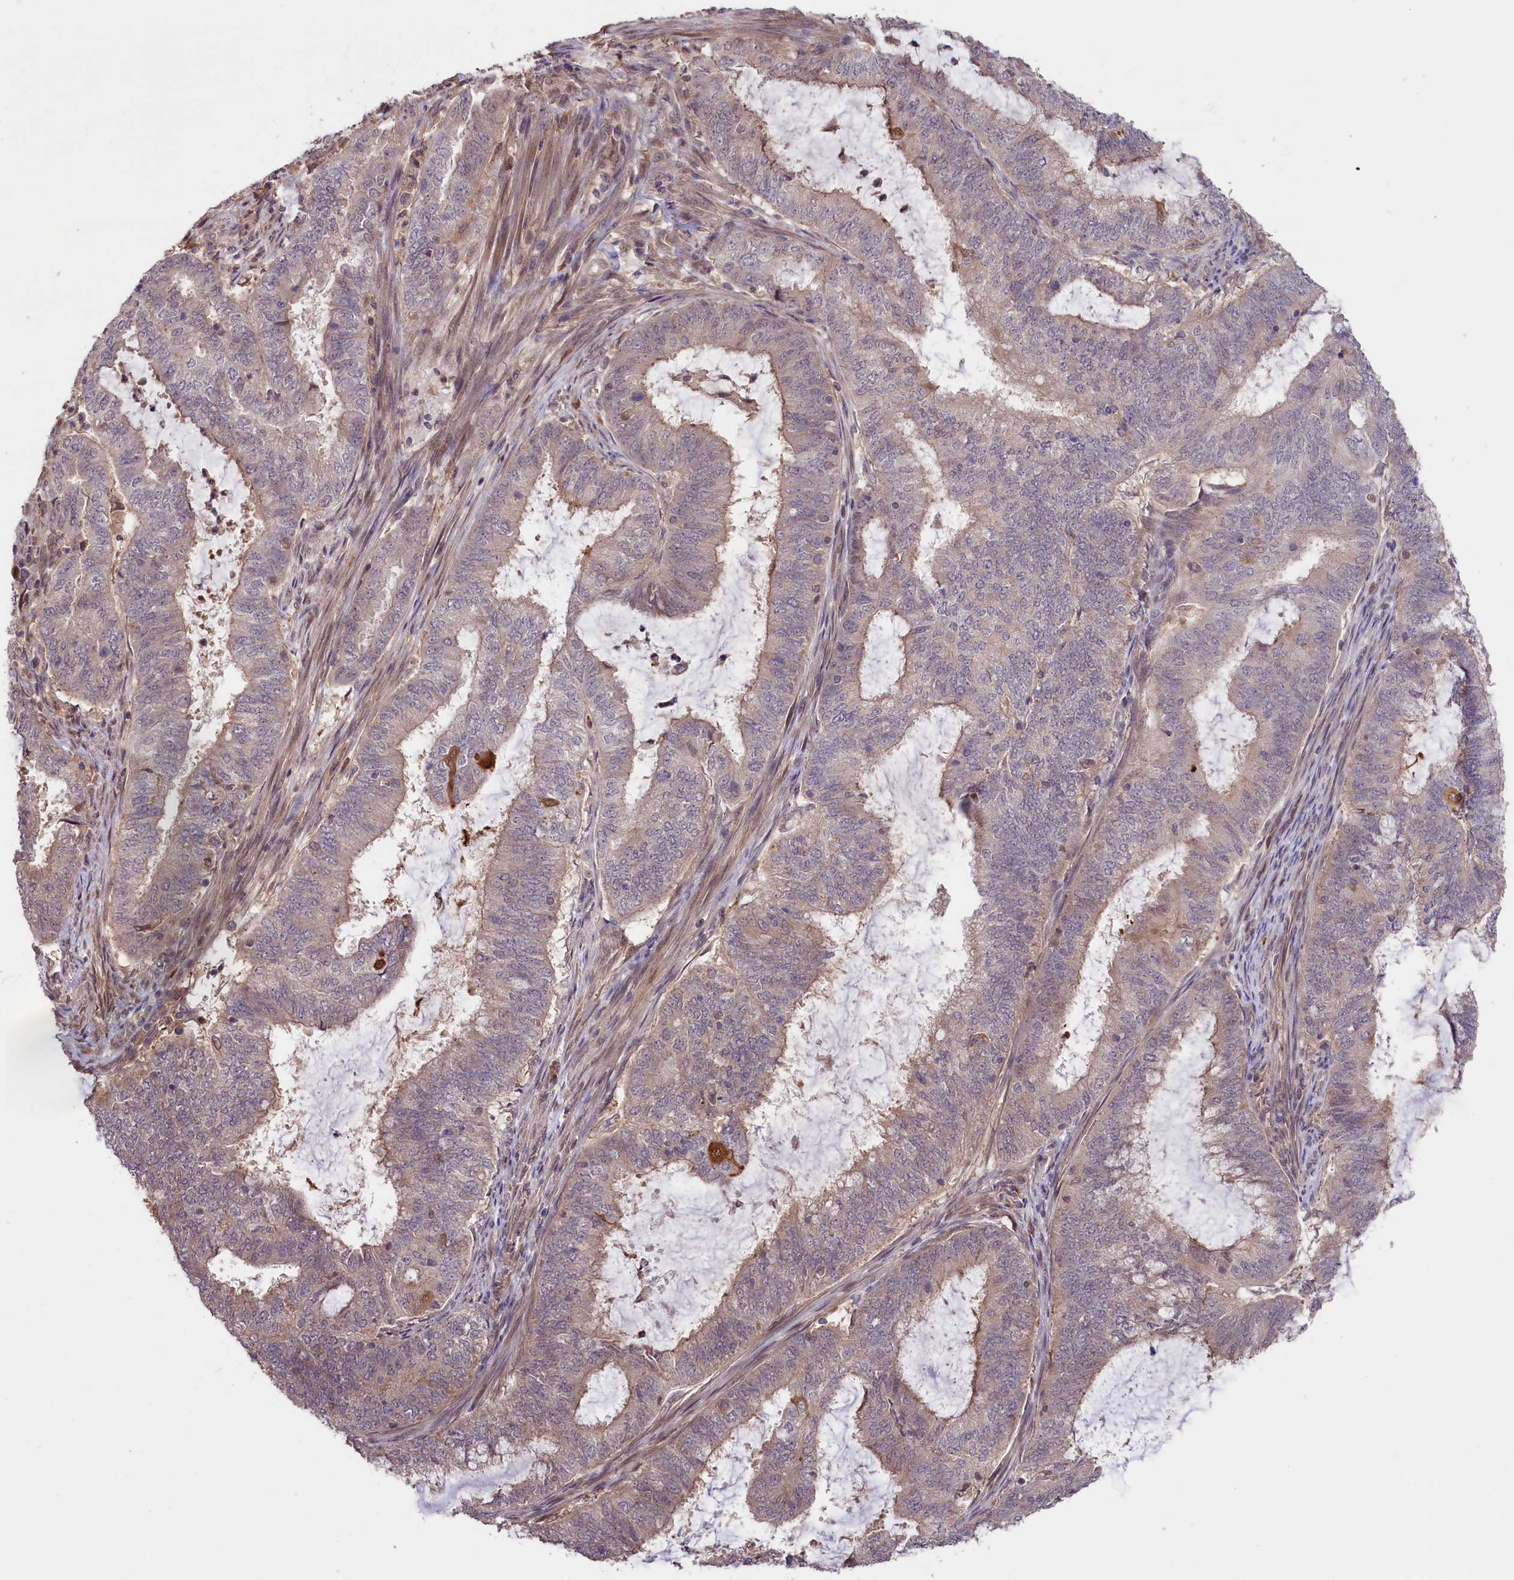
{"staining": {"intensity": "weak", "quantity": "25%-75%", "location": "cytoplasmic/membranous,nuclear"}, "tissue": "endometrial cancer", "cell_type": "Tumor cells", "image_type": "cancer", "snomed": [{"axis": "morphology", "description": "Adenocarcinoma, NOS"}, {"axis": "topography", "description": "Endometrium"}], "caption": "IHC staining of endometrial cancer, which exhibits low levels of weak cytoplasmic/membranous and nuclear expression in about 25%-75% of tumor cells indicating weak cytoplasmic/membranous and nuclear protein staining. The staining was performed using DAB (brown) for protein detection and nuclei were counterstained in hematoxylin (blue).", "gene": "RIC8A", "patient": {"sex": "female", "age": 51}}